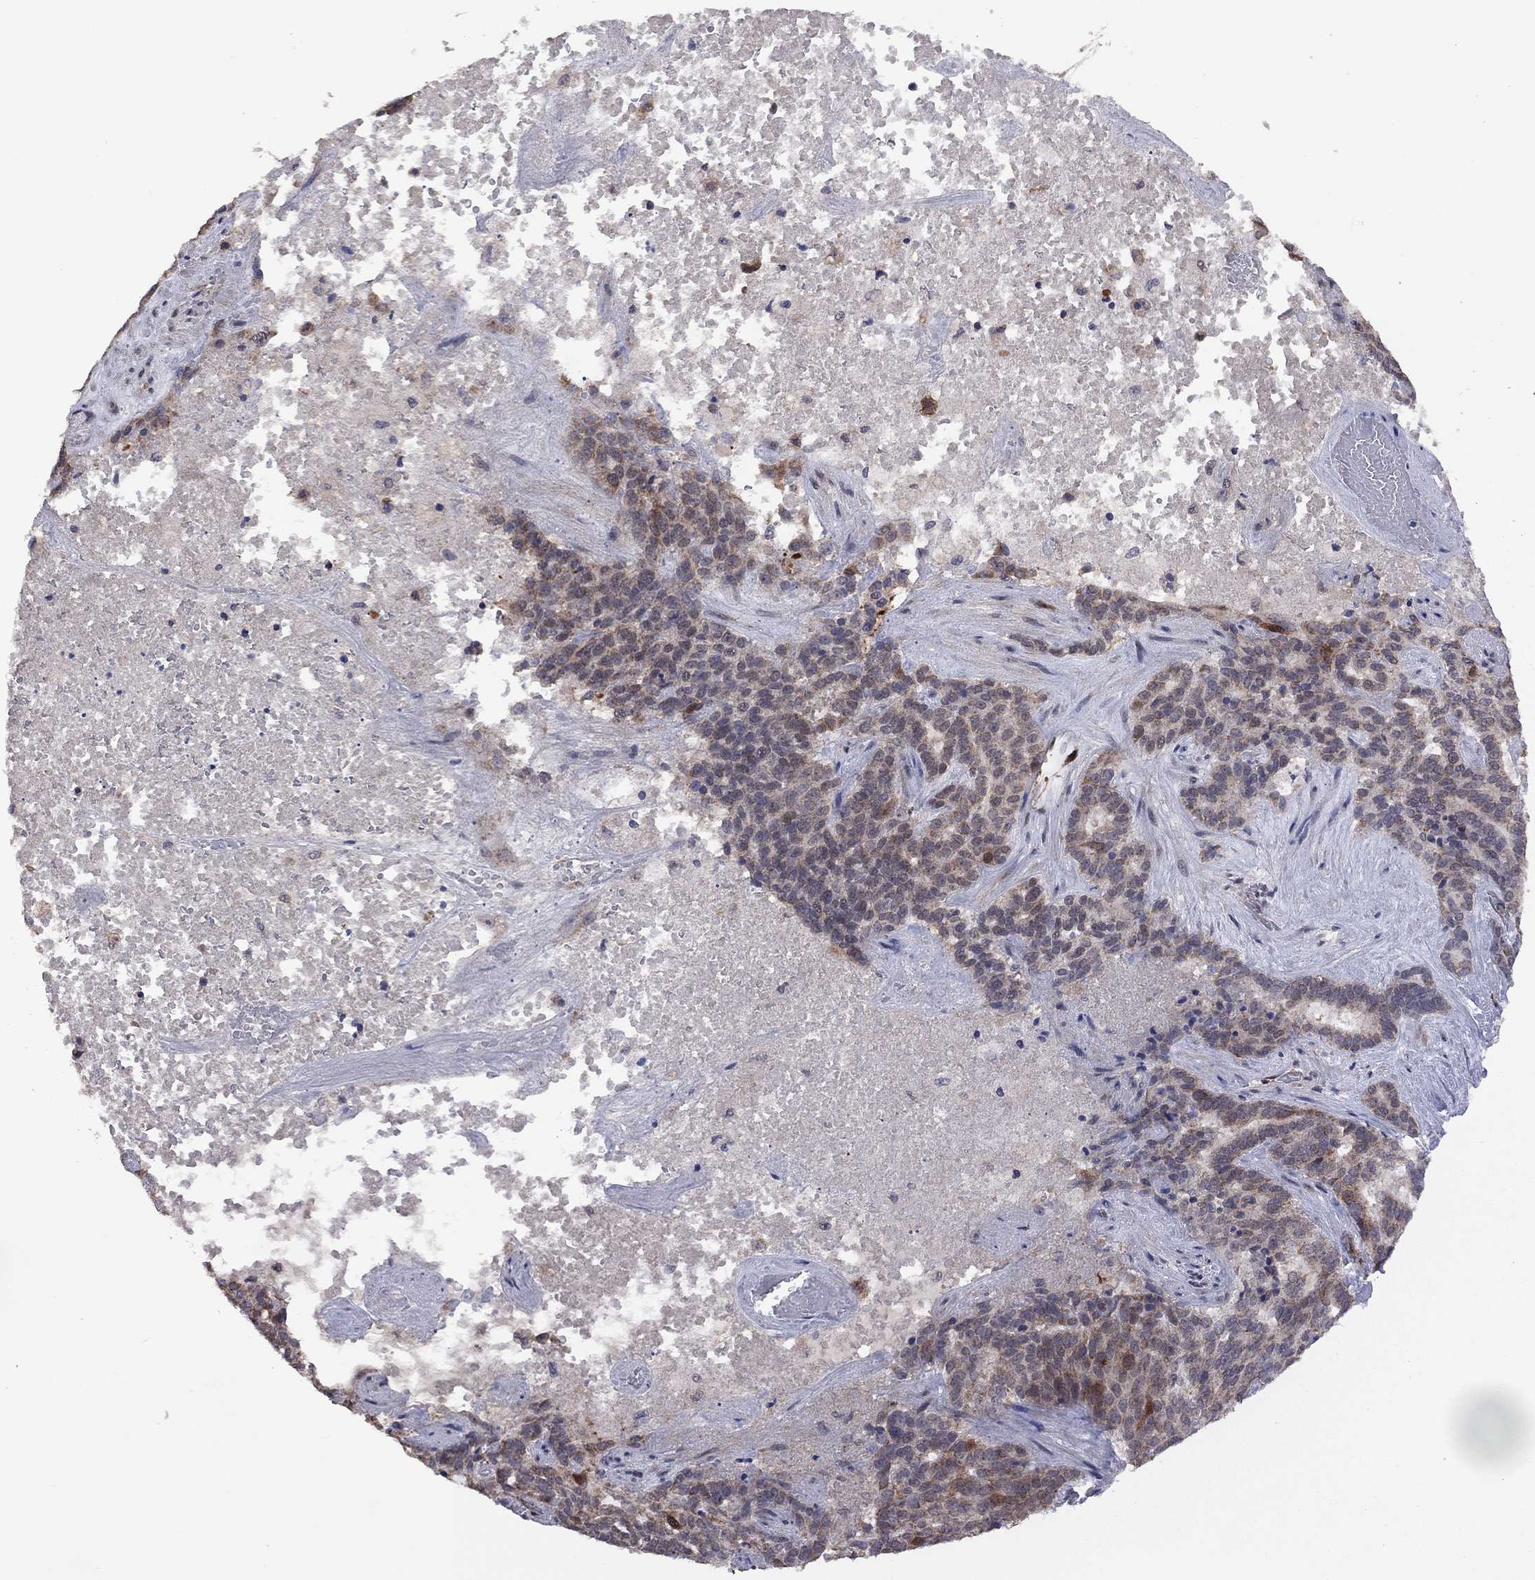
{"staining": {"intensity": "strong", "quantity": "<25%", "location": "cytoplasmic/membranous"}, "tissue": "liver cancer", "cell_type": "Tumor cells", "image_type": "cancer", "snomed": [{"axis": "morphology", "description": "Cholangiocarcinoma"}, {"axis": "topography", "description": "Liver"}], "caption": "Approximately <25% of tumor cells in human liver cancer (cholangiocarcinoma) display strong cytoplasmic/membranous protein staining as visualized by brown immunohistochemical staining.", "gene": "GPAA1", "patient": {"sex": "female", "age": 47}}